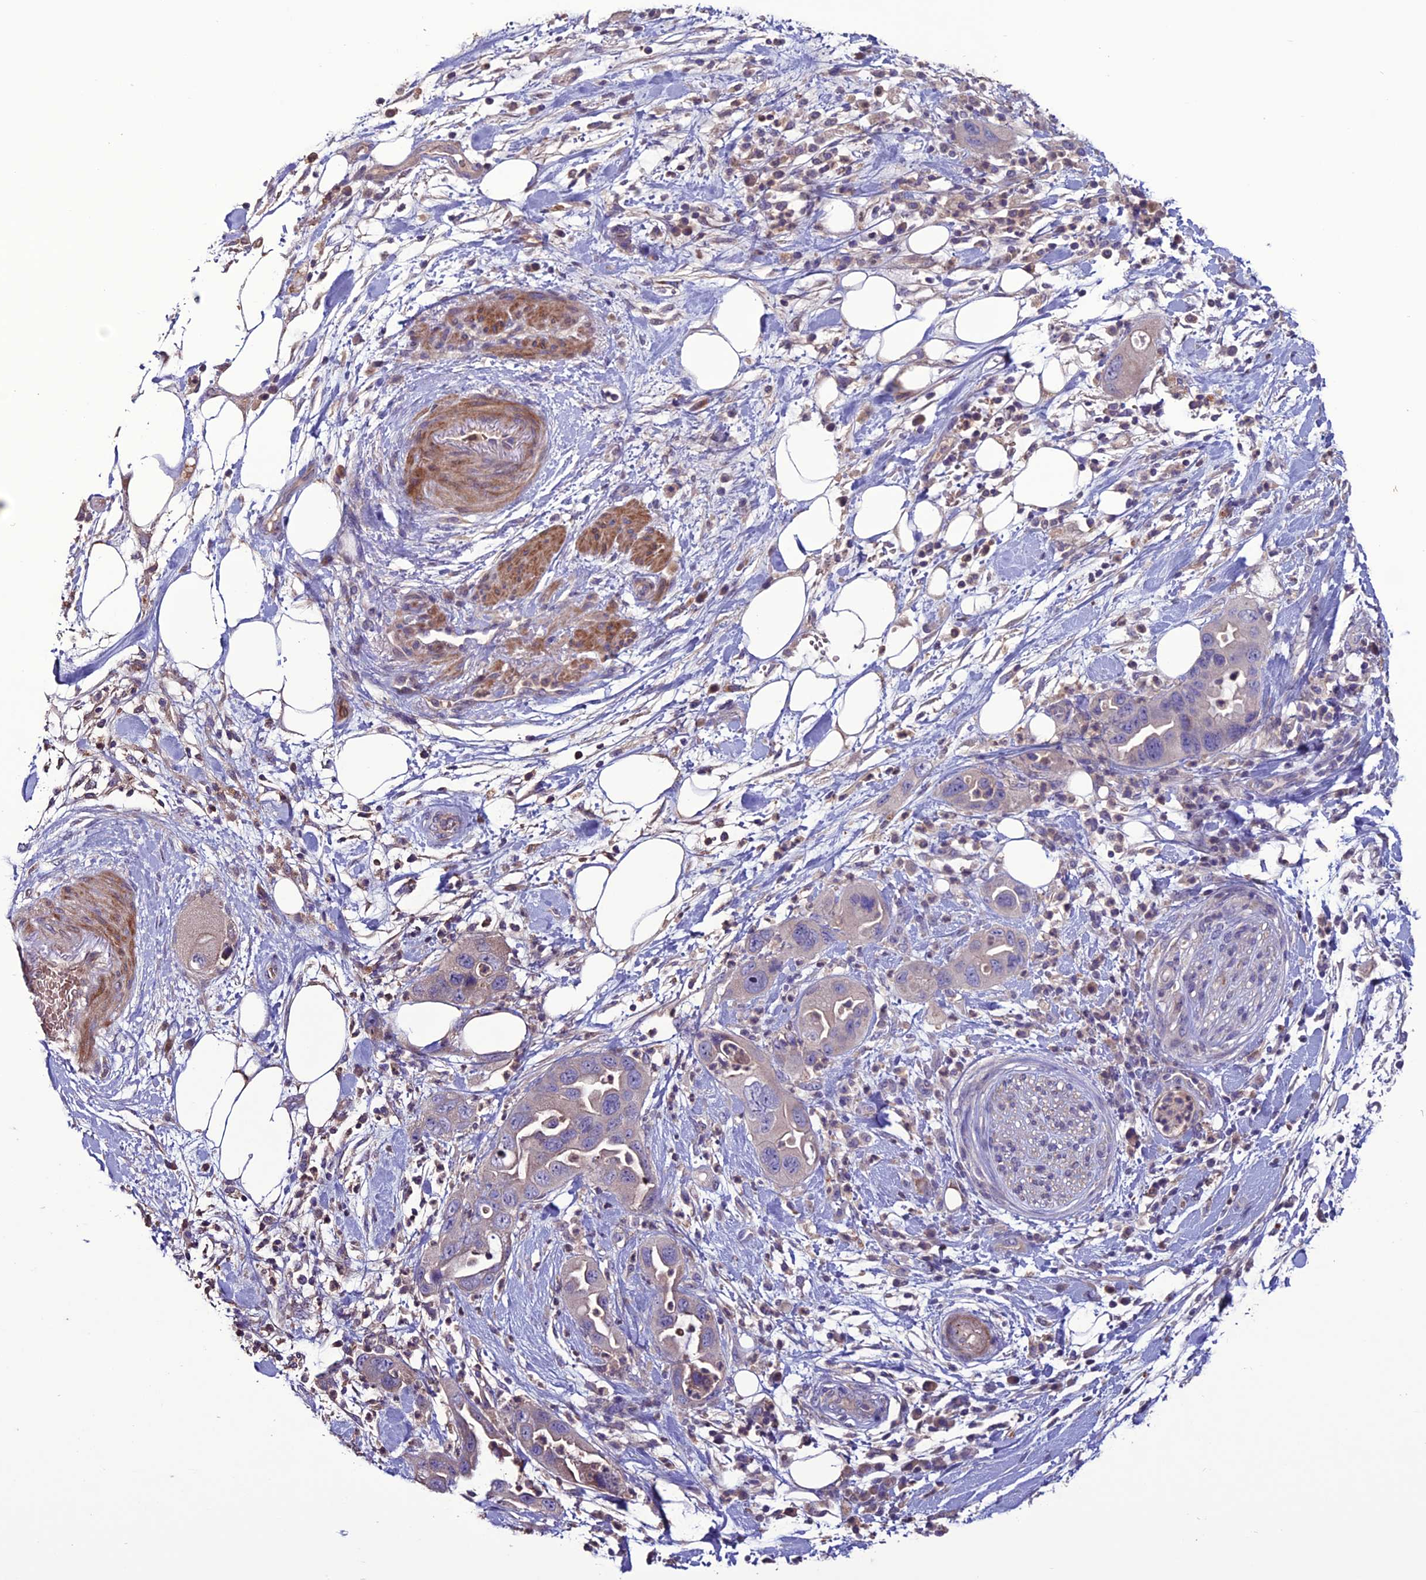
{"staining": {"intensity": "weak", "quantity": "25%-75%", "location": "cytoplasmic/membranous"}, "tissue": "pancreatic cancer", "cell_type": "Tumor cells", "image_type": "cancer", "snomed": [{"axis": "morphology", "description": "Adenocarcinoma, NOS"}, {"axis": "topography", "description": "Pancreas"}], "caption": "The immunohistochemical stain highlights weak cytoplasmic/membranous expression in tumor cells of pancreatic cancer (adenocarcinoma) tissue. (DAB (3,3'-diaminobenzidine) = brown stain, brightfield microscopy at high magnification).", "gene": "C2orf76", "patient": {"sex": "female", "age": 71}}